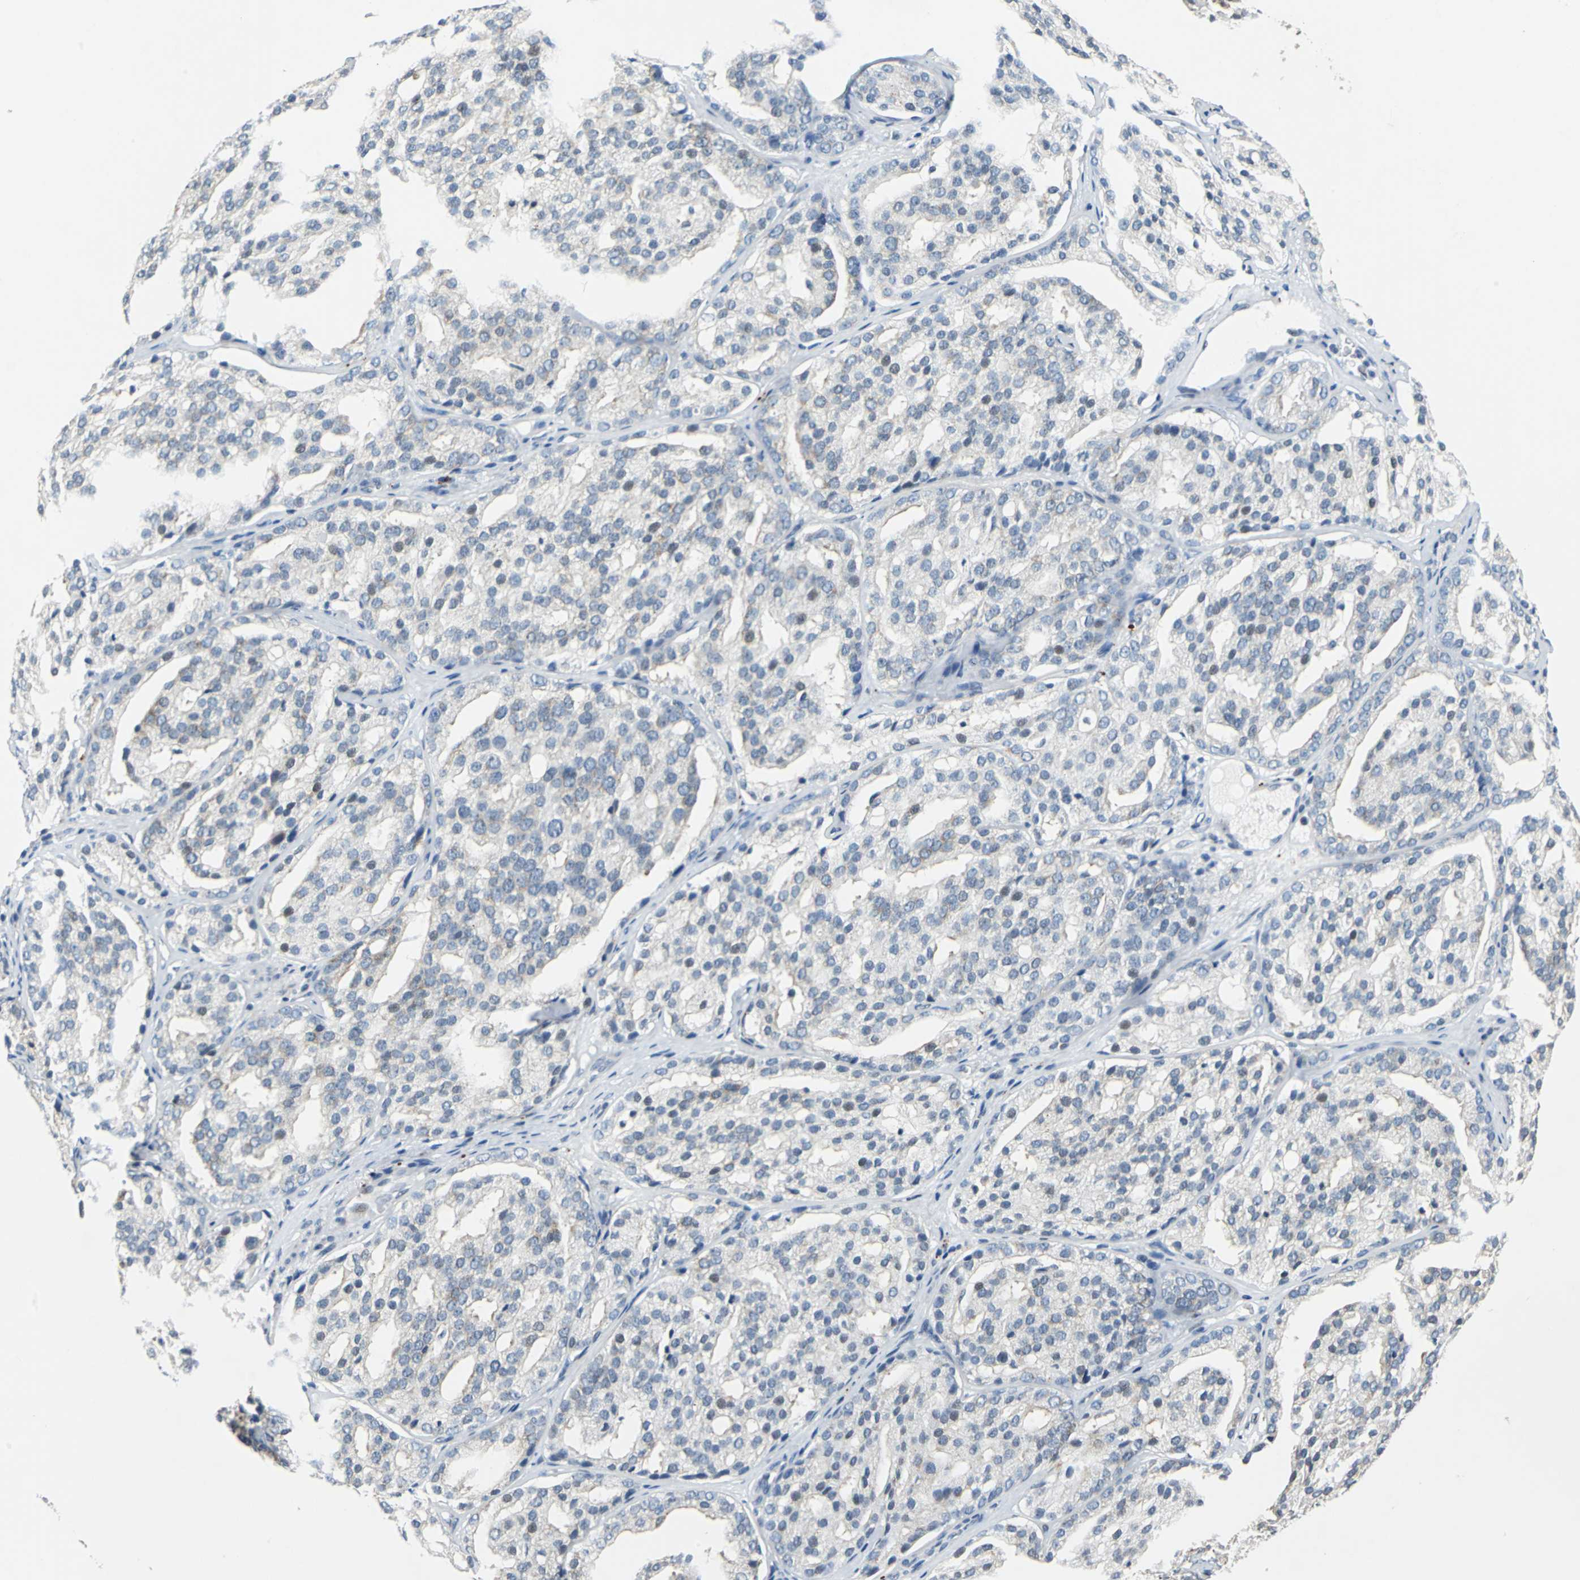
{"staining": {"intensity": "weak", "quantity": "<25%", "location": "cytoplasmic/membranous"}, "tissue": "prostate cancer", "cell_type": "Tumor cells", "image_type": "cancer", "snomed": [{"axis": "morphology", "description": "Adenocarcinoma, High grade"}, {"axis": "topography", "description": "Prostate"}], "caption": "Tumor cells show no significant protein positivity in prostate cancer.", "gene": "HCFC2", "patient": {"sex": "male", "age": 64}}